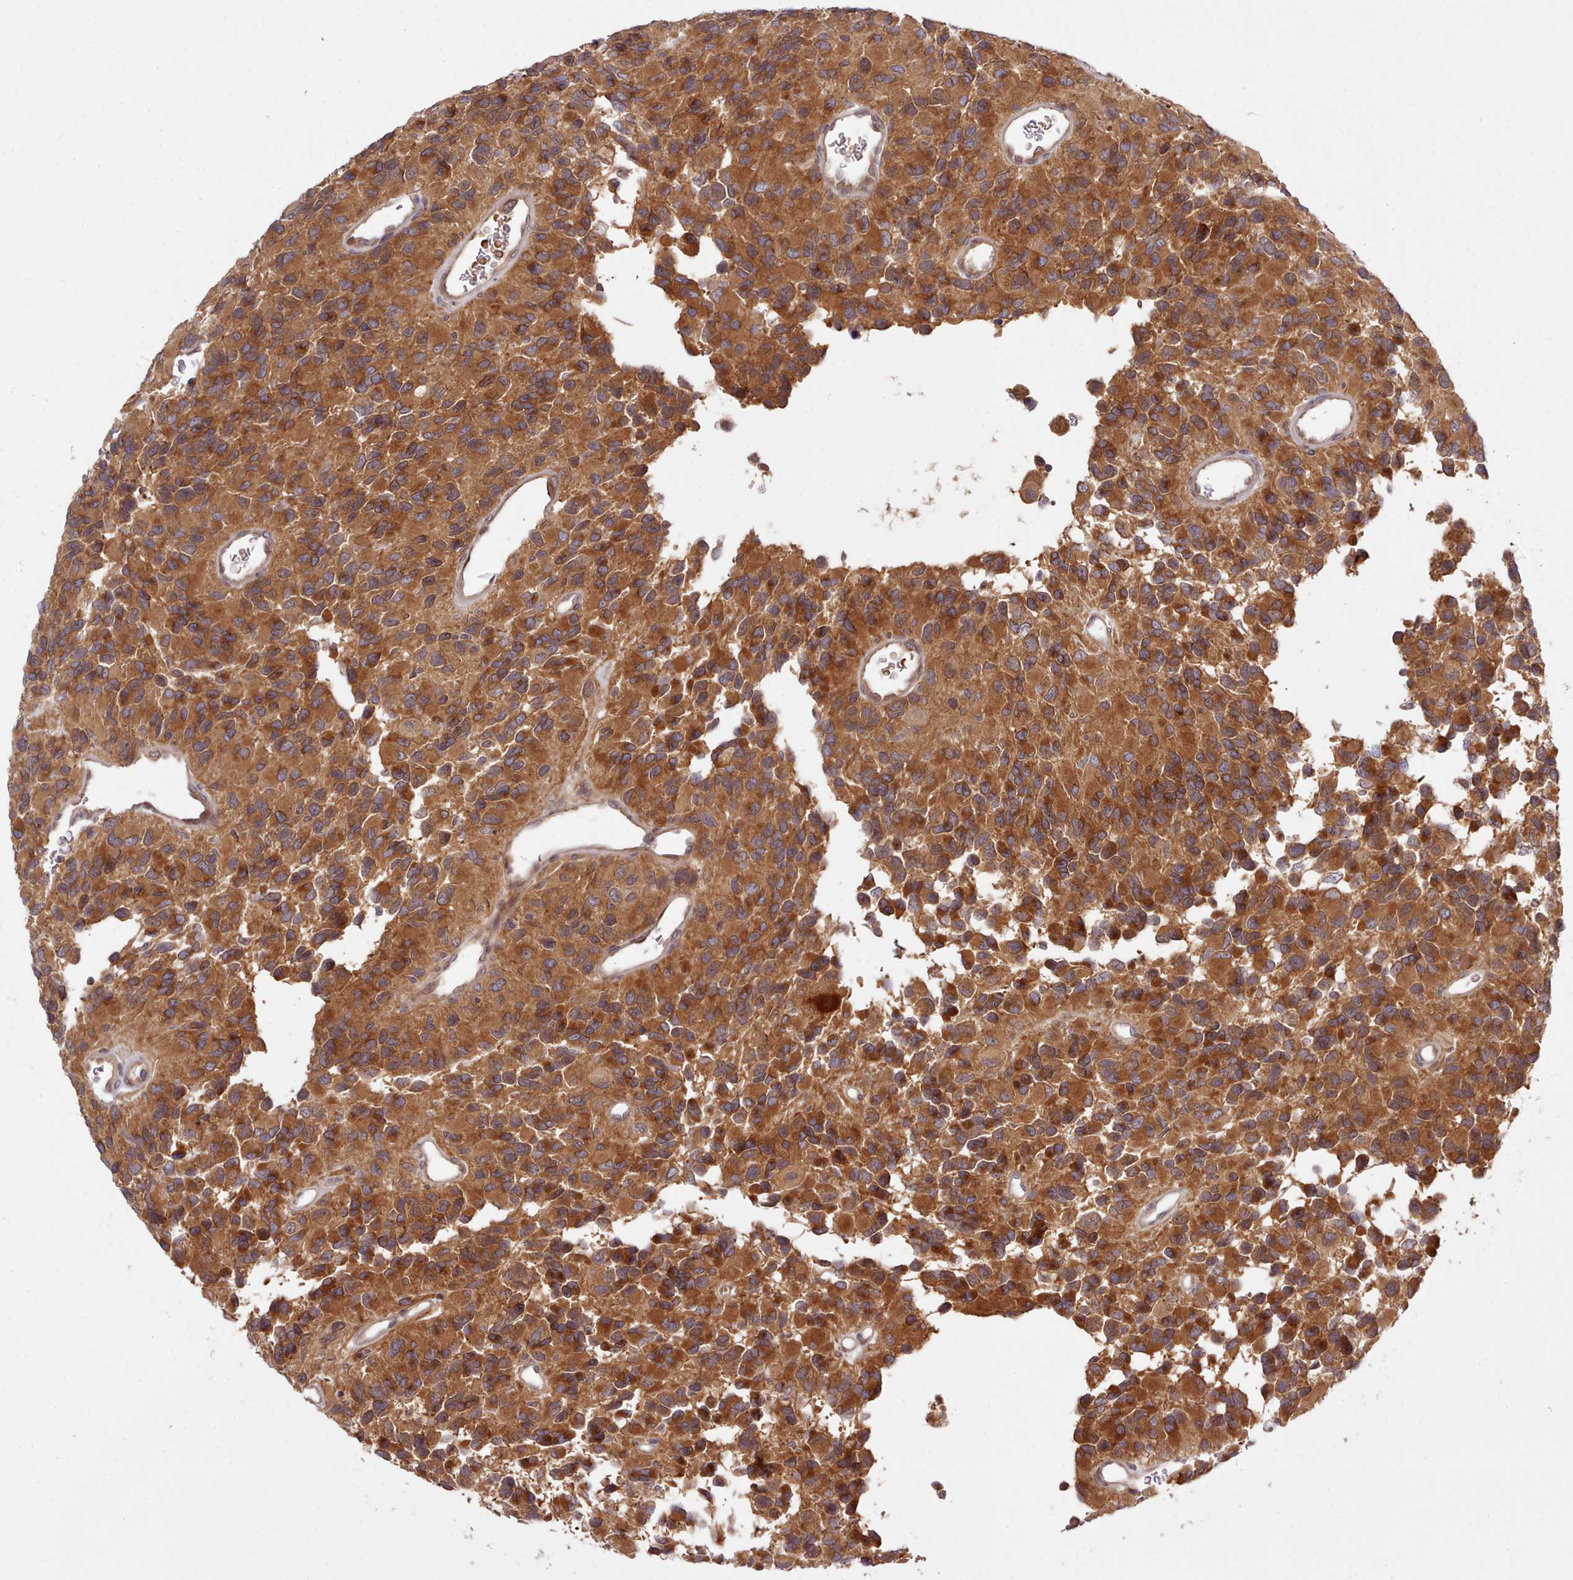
{"staining": {"intensity": "moderate", "quantity": ">75%", "location": "cytoplasmic/membranous"}, "tissue": "glioma", "cell_type": "Tumor cells", "image_type": "cancer", "snomed": [{"axis": "morphology", "description": "Glioma, malignant, High grade"}, {"axis": "topography", "description": "Brain"}], "caption": "Protein positivity by immunohistochemistry (IHC) demonstrates moderate cytoplasmic/membranous staining in about >75% of tumor cells in high-grade glioma (malignant).", "gene": "UBE2G1", "patient": {"sex": "male", "age": 77}}